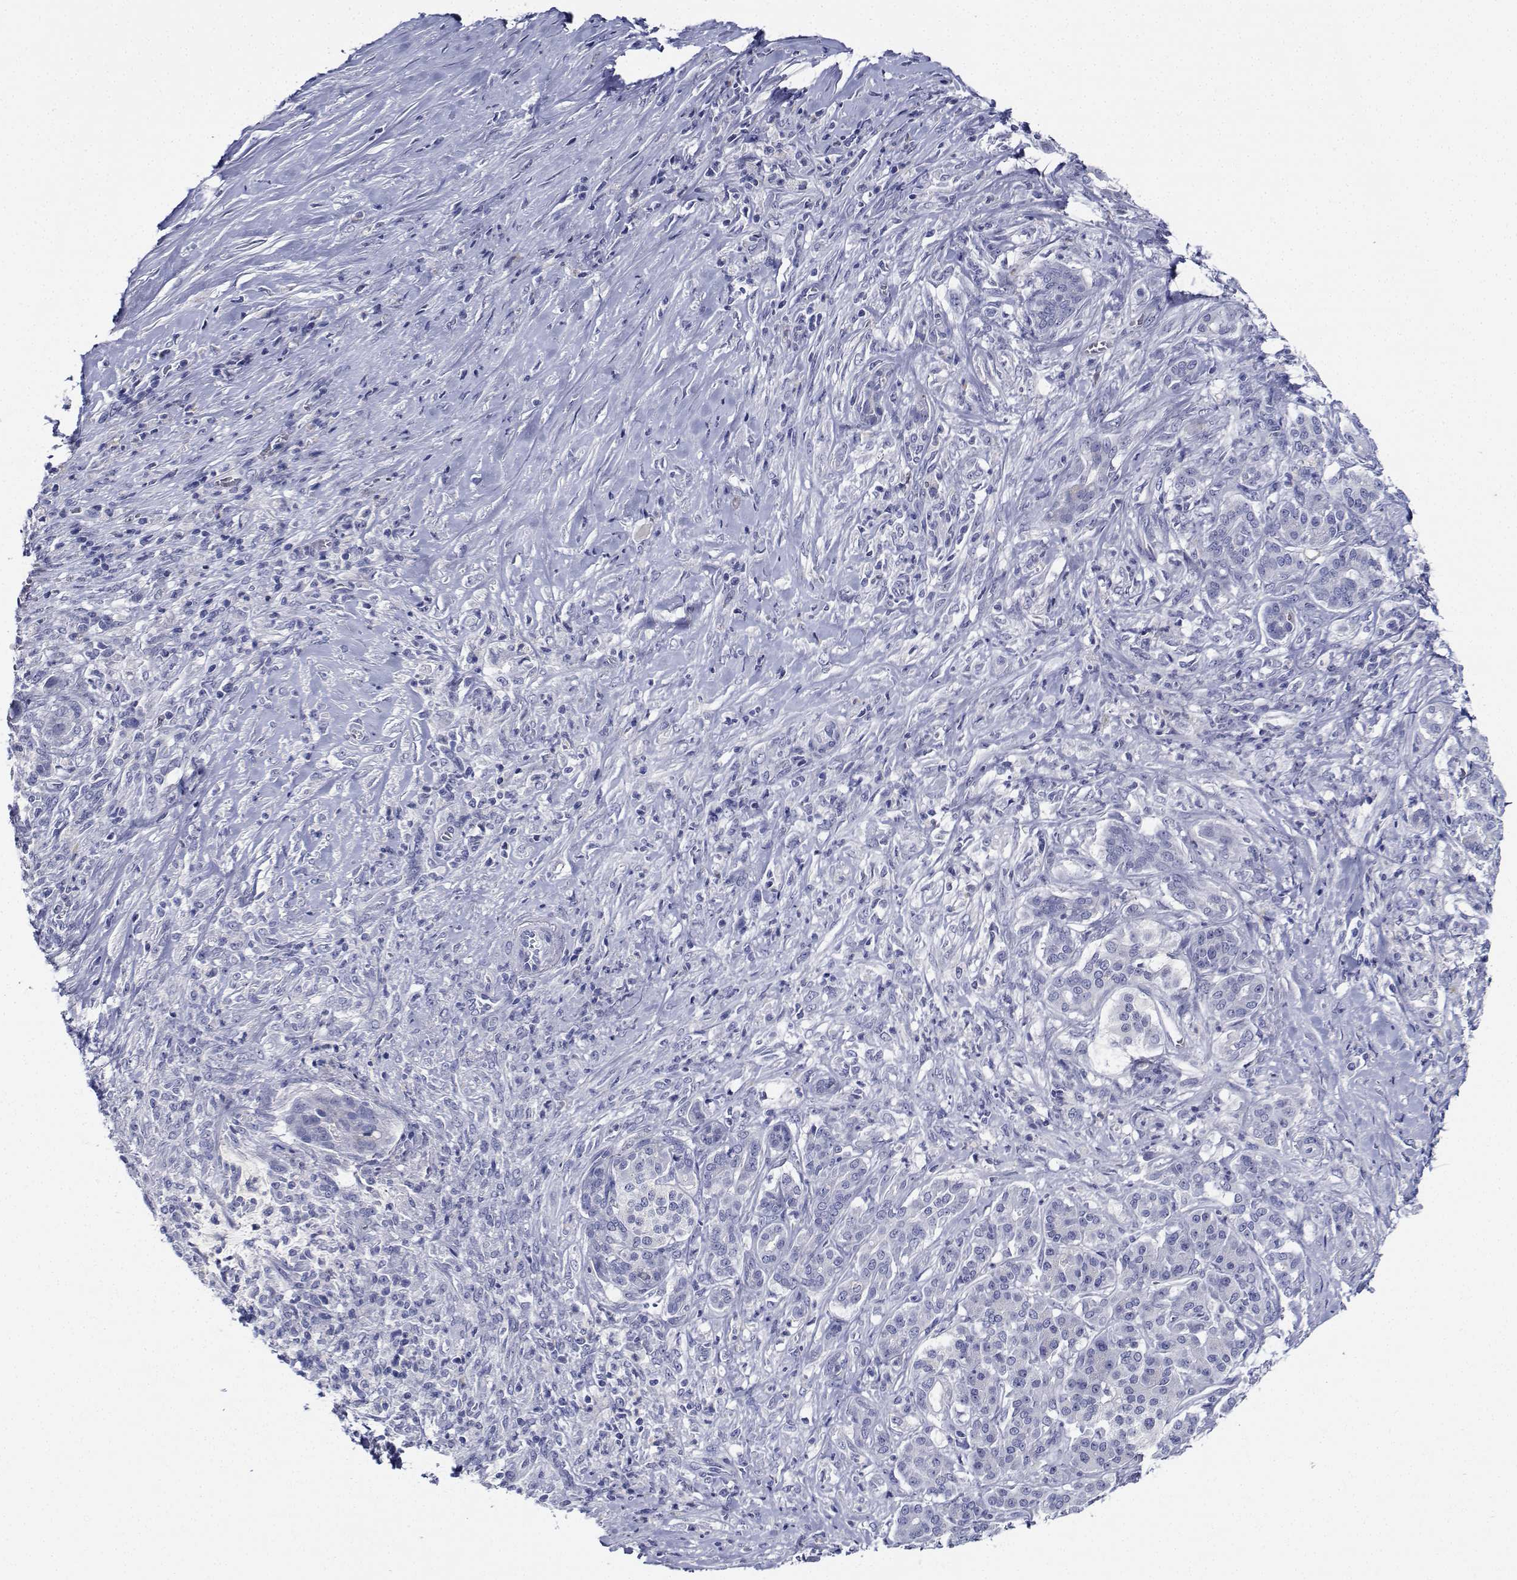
{"staining": {"intensity": "negative", "quantity": "none", "location": "none"}, "tissue": "pancreatic cancer", "cell_type": "Tumor cells", "image_type": "cancer", "snomed": [{"axis": "morphology", "description": "Normal tissue, NOS"}, {"axis": "morphology", "description": "Inflammation, NOS"}, {"axis": "morphology", "description": "Adenocarcinoma, NOS"}, {"axis": "topography", "description": "Pancreas"}], "caption": "Histopathology image shows no significant protein expression in tumor cells of pancreatic adenocarcinoma.", "gene": "PLXNA4", "patient": {"sex": "male", "age": 57}}